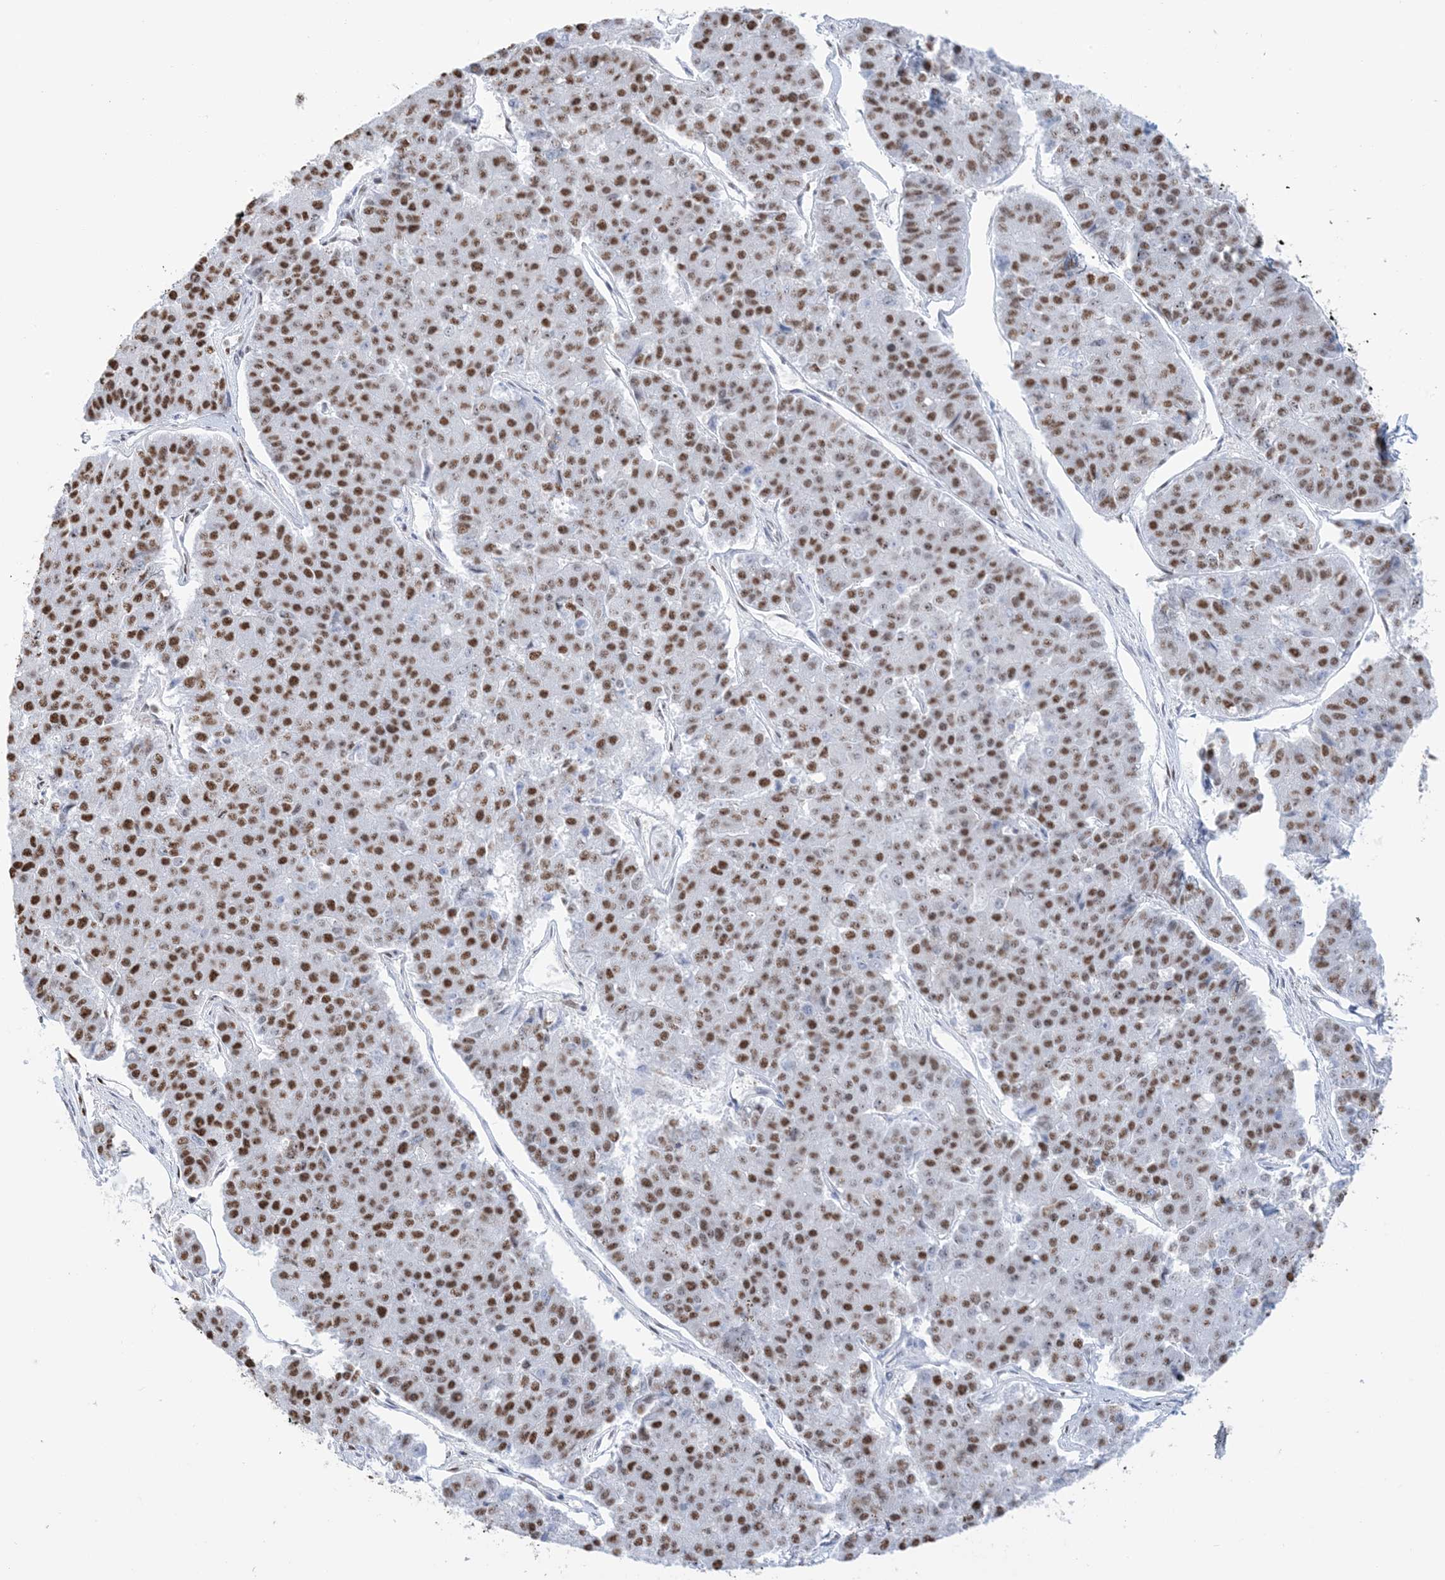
{"staining": {"intensity": "strong", "quantity": ">75%", "location": "nuclear"}, "tissue": "pancreatic cancer", "cell_type": "Tumor cells", "image_type": "cancer", "snomed": [{"axis": "morphology", "description": "Adenocarcinoma, NOS"}, {"axis": "topography", "description": "Pancreas"}], "caption": "Approximately >75% of tumor cells in human pancreatic cancer display strong nuclear protein expression as visualized by brown immunohistochemical staining.", "gene": "ZNF792", "patient": {"sex": "male", "age": 50}}